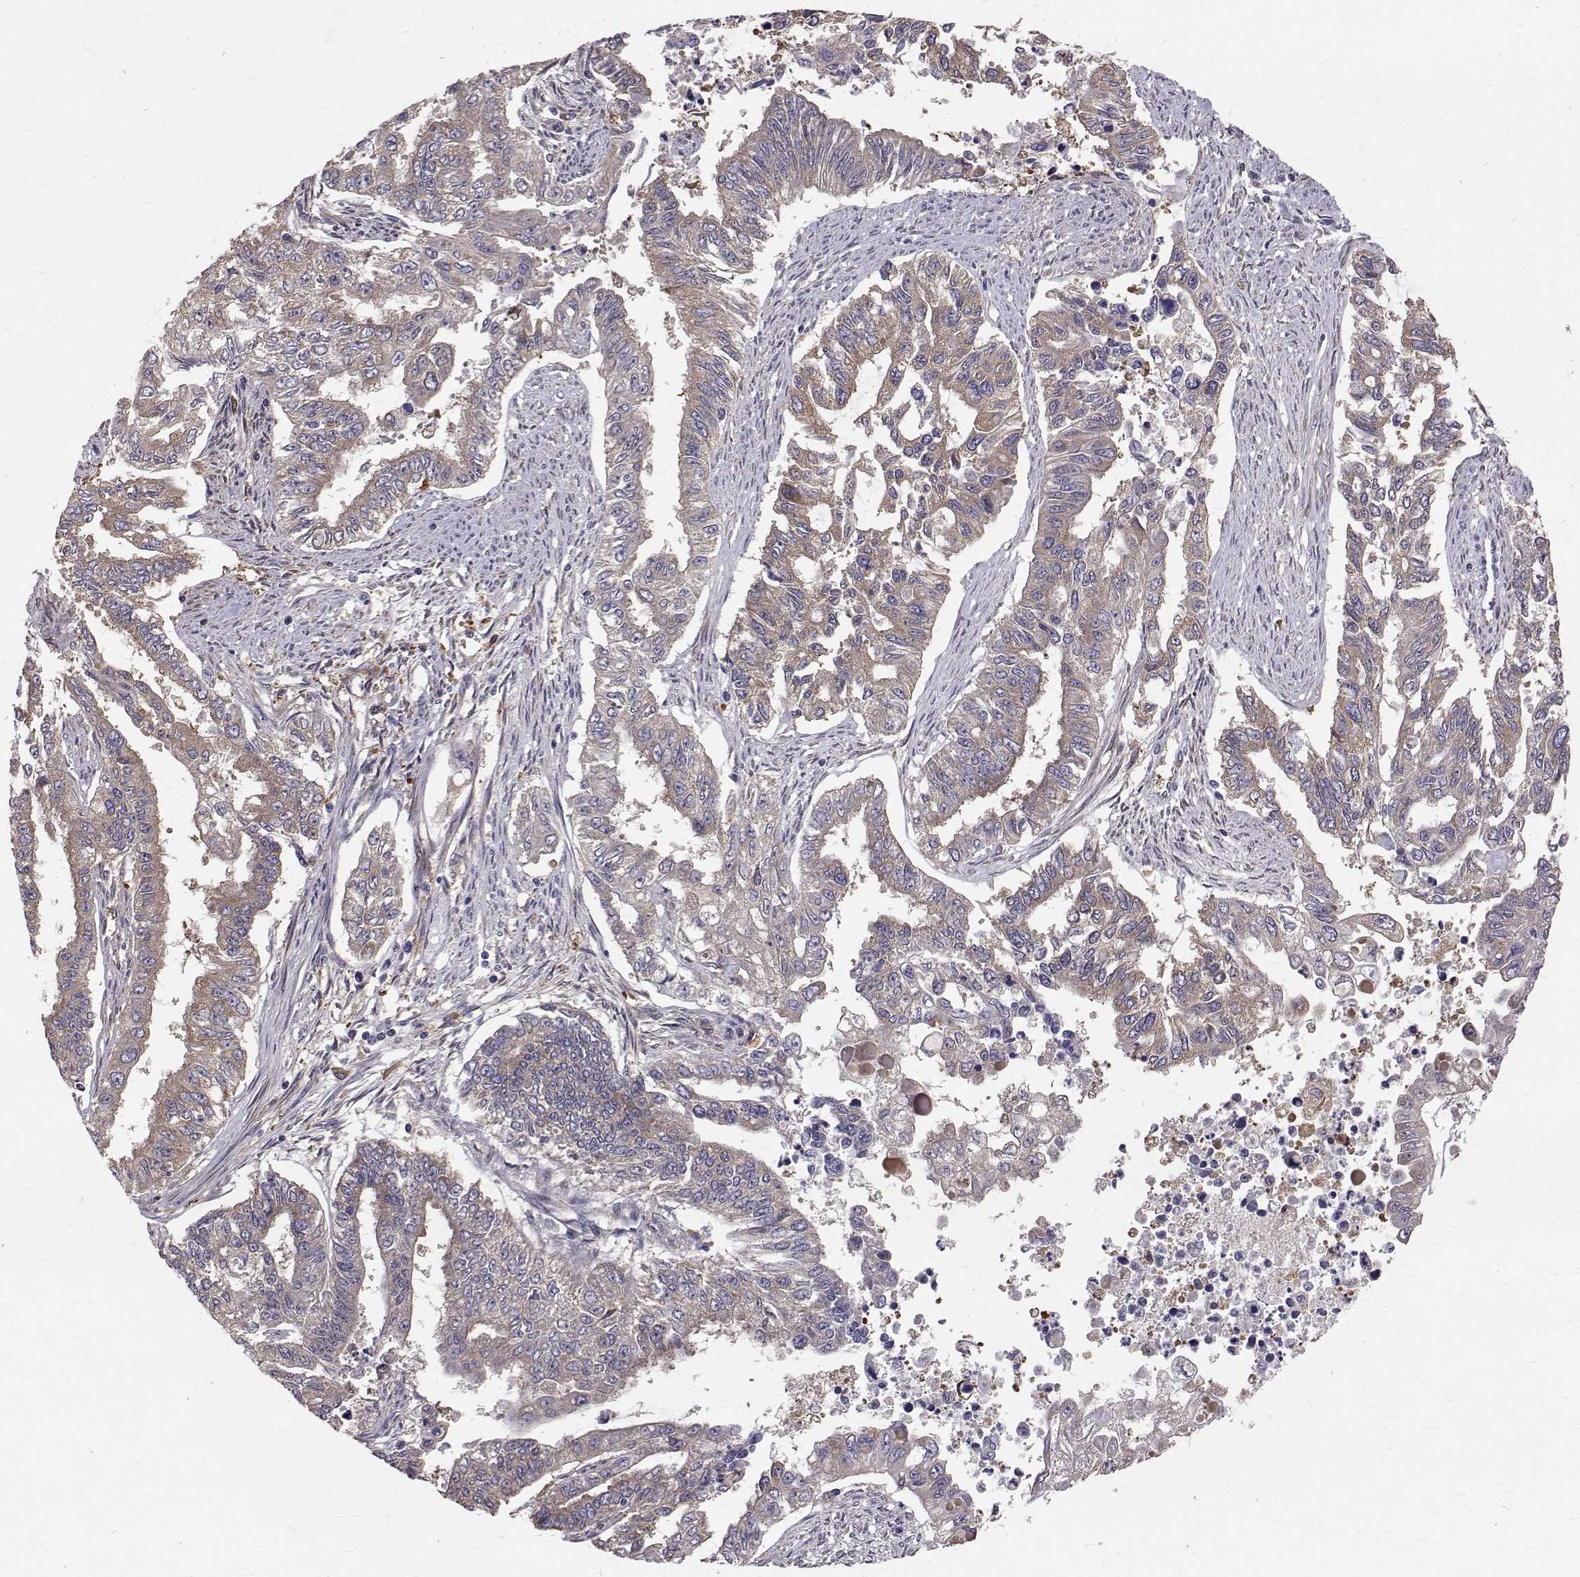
{"staining": {"intensity": "weak", "quantity": "25%-75%", "location": "cytoplasmic/membranous"}, "tissue": "endometrial cancer", "cell_type": "Tumor cells", "image_type": "cancer", "snomed": [{"axis": "morphology", "description": "Adenocarcinoma, NOS"}, {"axis": "topography", "description": "Uterus"}], "caption": "This is an image of immunohistochemistry staining of endometrial cancer (adenocarcinoma), which shows weak expression in the cytoplasmic/membranous of tumor cells.", "gene": "FARSB", "patient": {"sex": "female", "age": 59}}